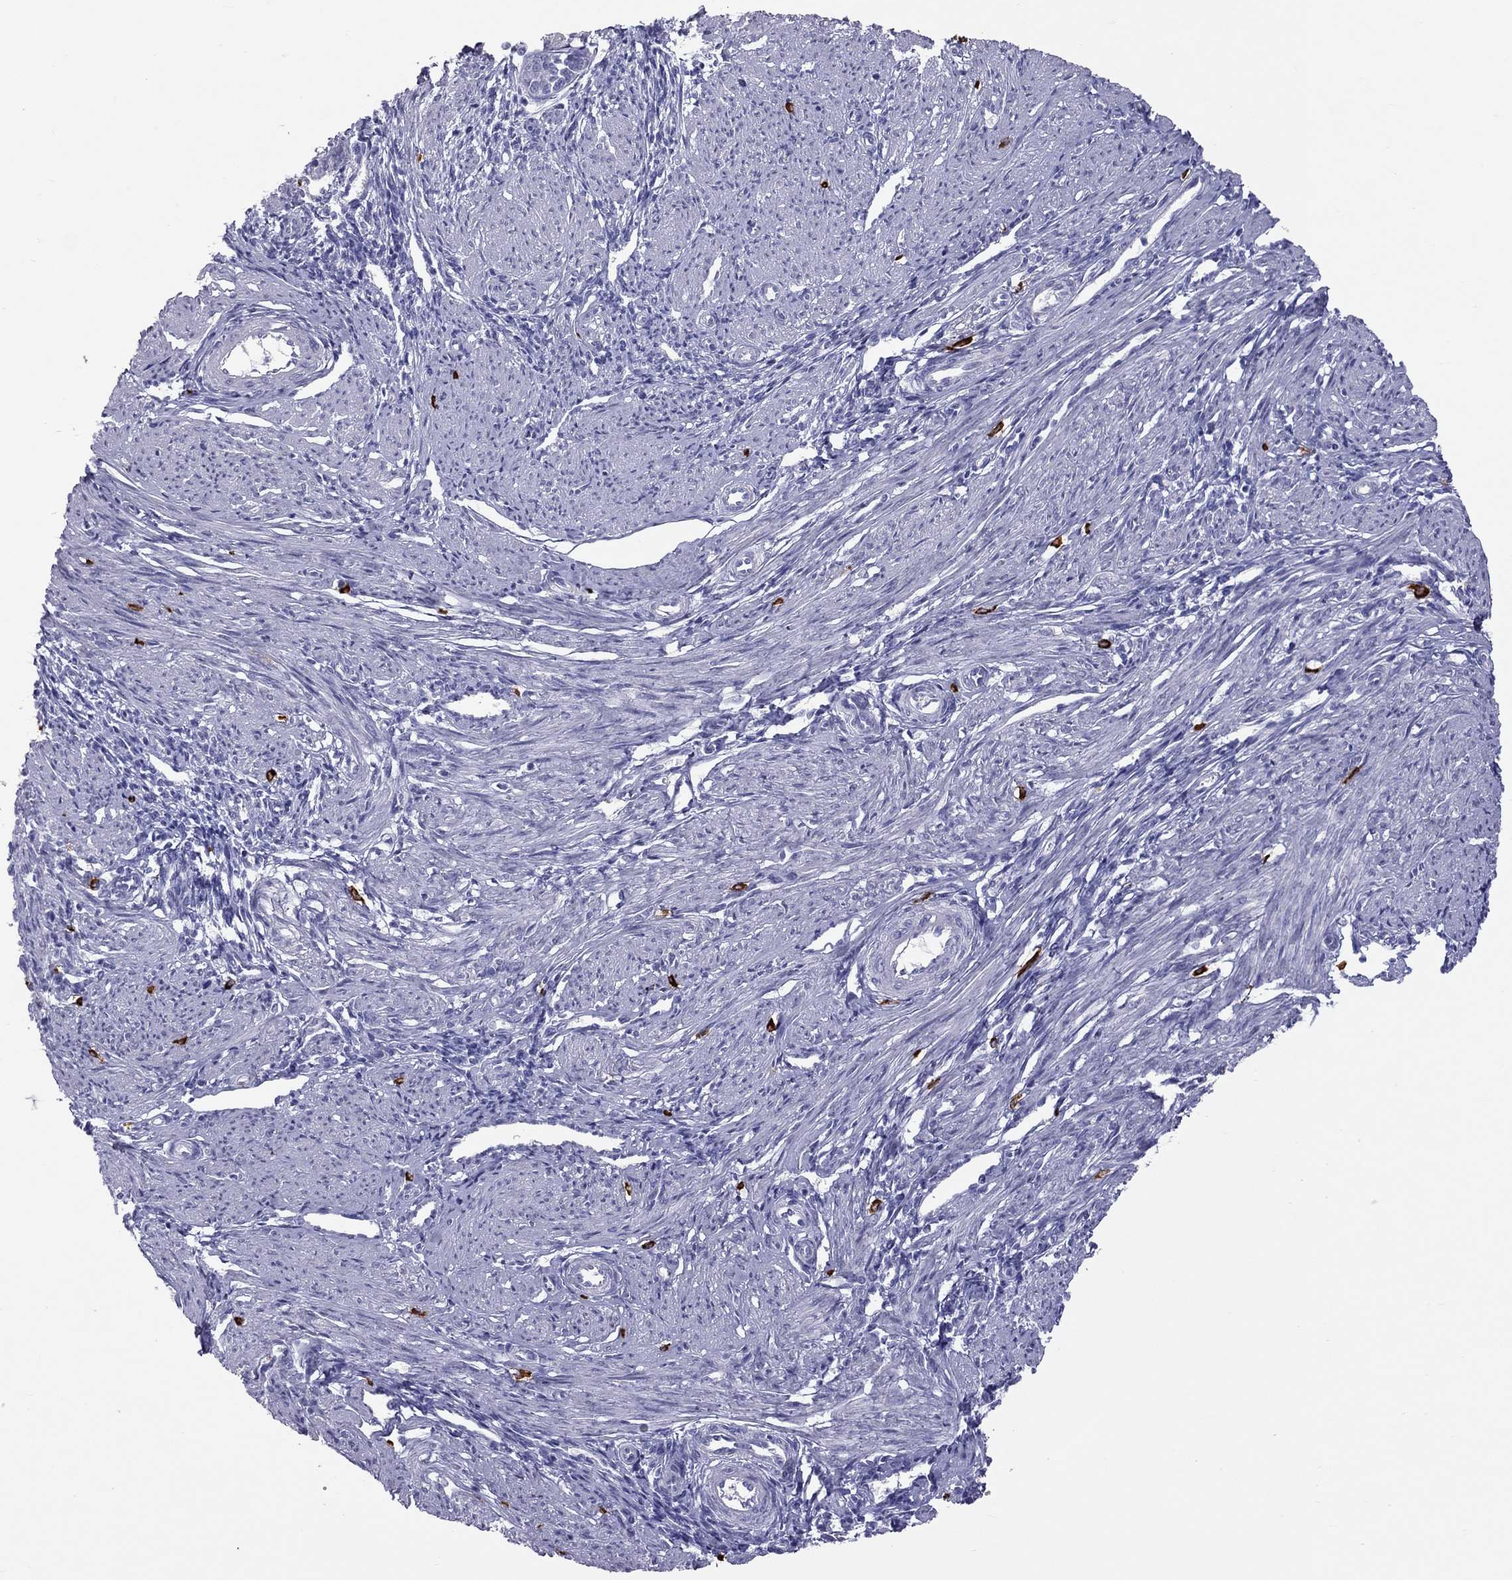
{"staining": {"intensity": "negative", "quantity": "none", "location": "none"}, "tissue": "endometrium", "cell_type": "Cells in endometrial stroma", "image_type": "normal", "snomed": [{"axis": "morphology", "description": "Normal tissue, NOS"}, {"axis": "topography", "description": "Endometrium"}], "caption": "A high-resolution histopathology image shows immunohistochemistry staining of unremarkable endometrium, which shows no significant staining in cells in endometrial stroma.", "gene": "IL17REL", "patient": {"sex": "female", "age": 37}}